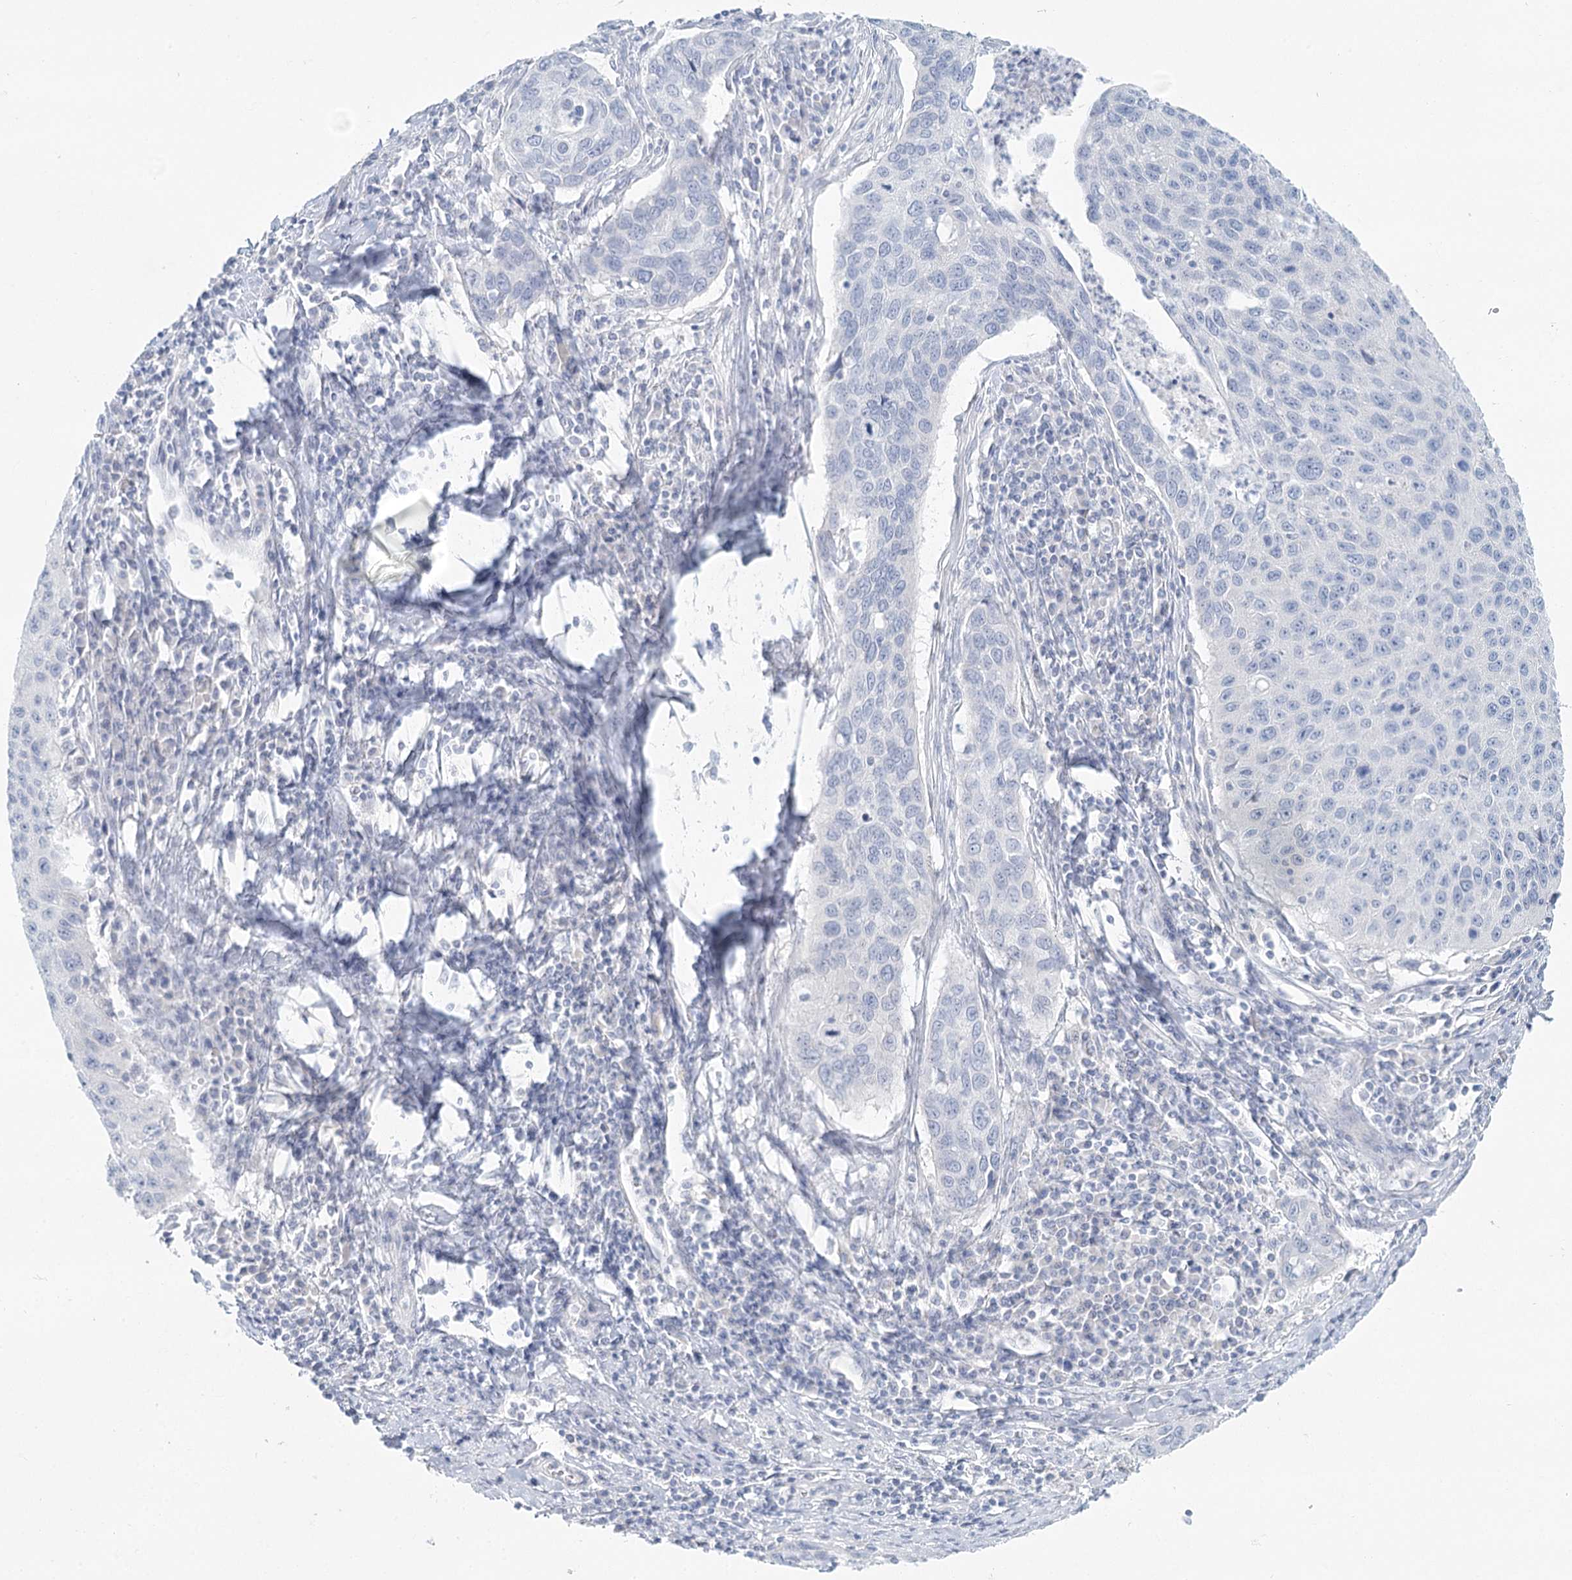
{"staining": {"intensity": "negative", "quantity": "none", "location": "none"}, "tissue": "cervical cancer", "cell_type": "Tumor cells", "image_type": "cancer", "snomed": [{"axis": "morphology", "description": "Squamous cell carcinoma, NOS"}, {"axis": "topography", "description": "Cervix"}], "caption": "Tumor cells show no significant protein staining in cervical cancer (squamous cell carcinoma).", "gene": "DMGDH", "patient": {"sex": "female", "age": 53}}